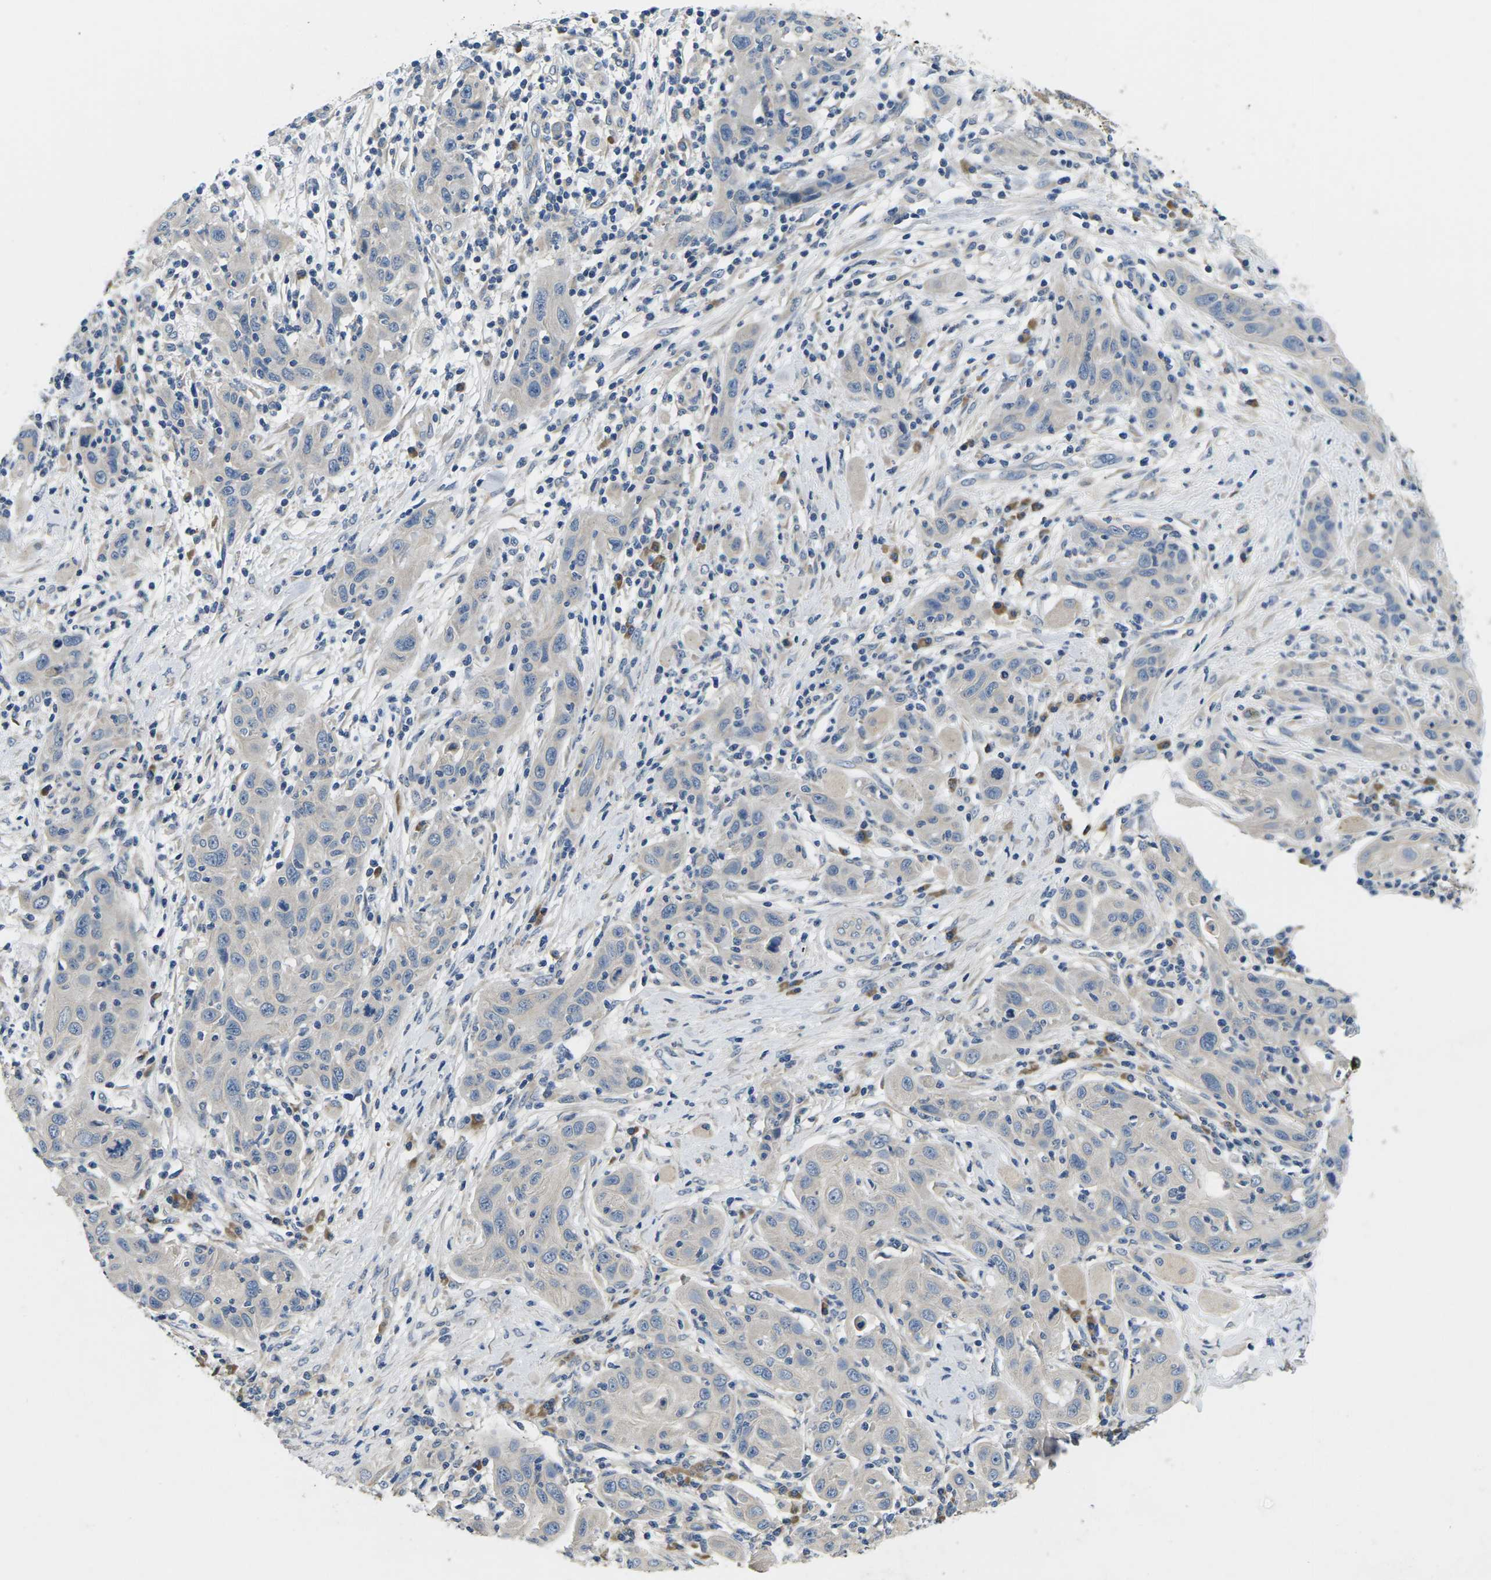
{"staining": {"intensity": "negative", "quantity": "none", "location": "none"}, "tissue": "skin cancer", "cell_type": "Tumor cells", "image_type": "cancer", "snomed": [{"axis": "morphology", "description": "Squamous cell carcinoma, NOS"}, {"axis": "topography", "description": "Skin"}], "caption": "Tumor cells are negative for protein expression in human skin cancer (squamous cell carcinoma).", "gene": "ERGIC3", "patient": {"sex": "female", "age": 88}}